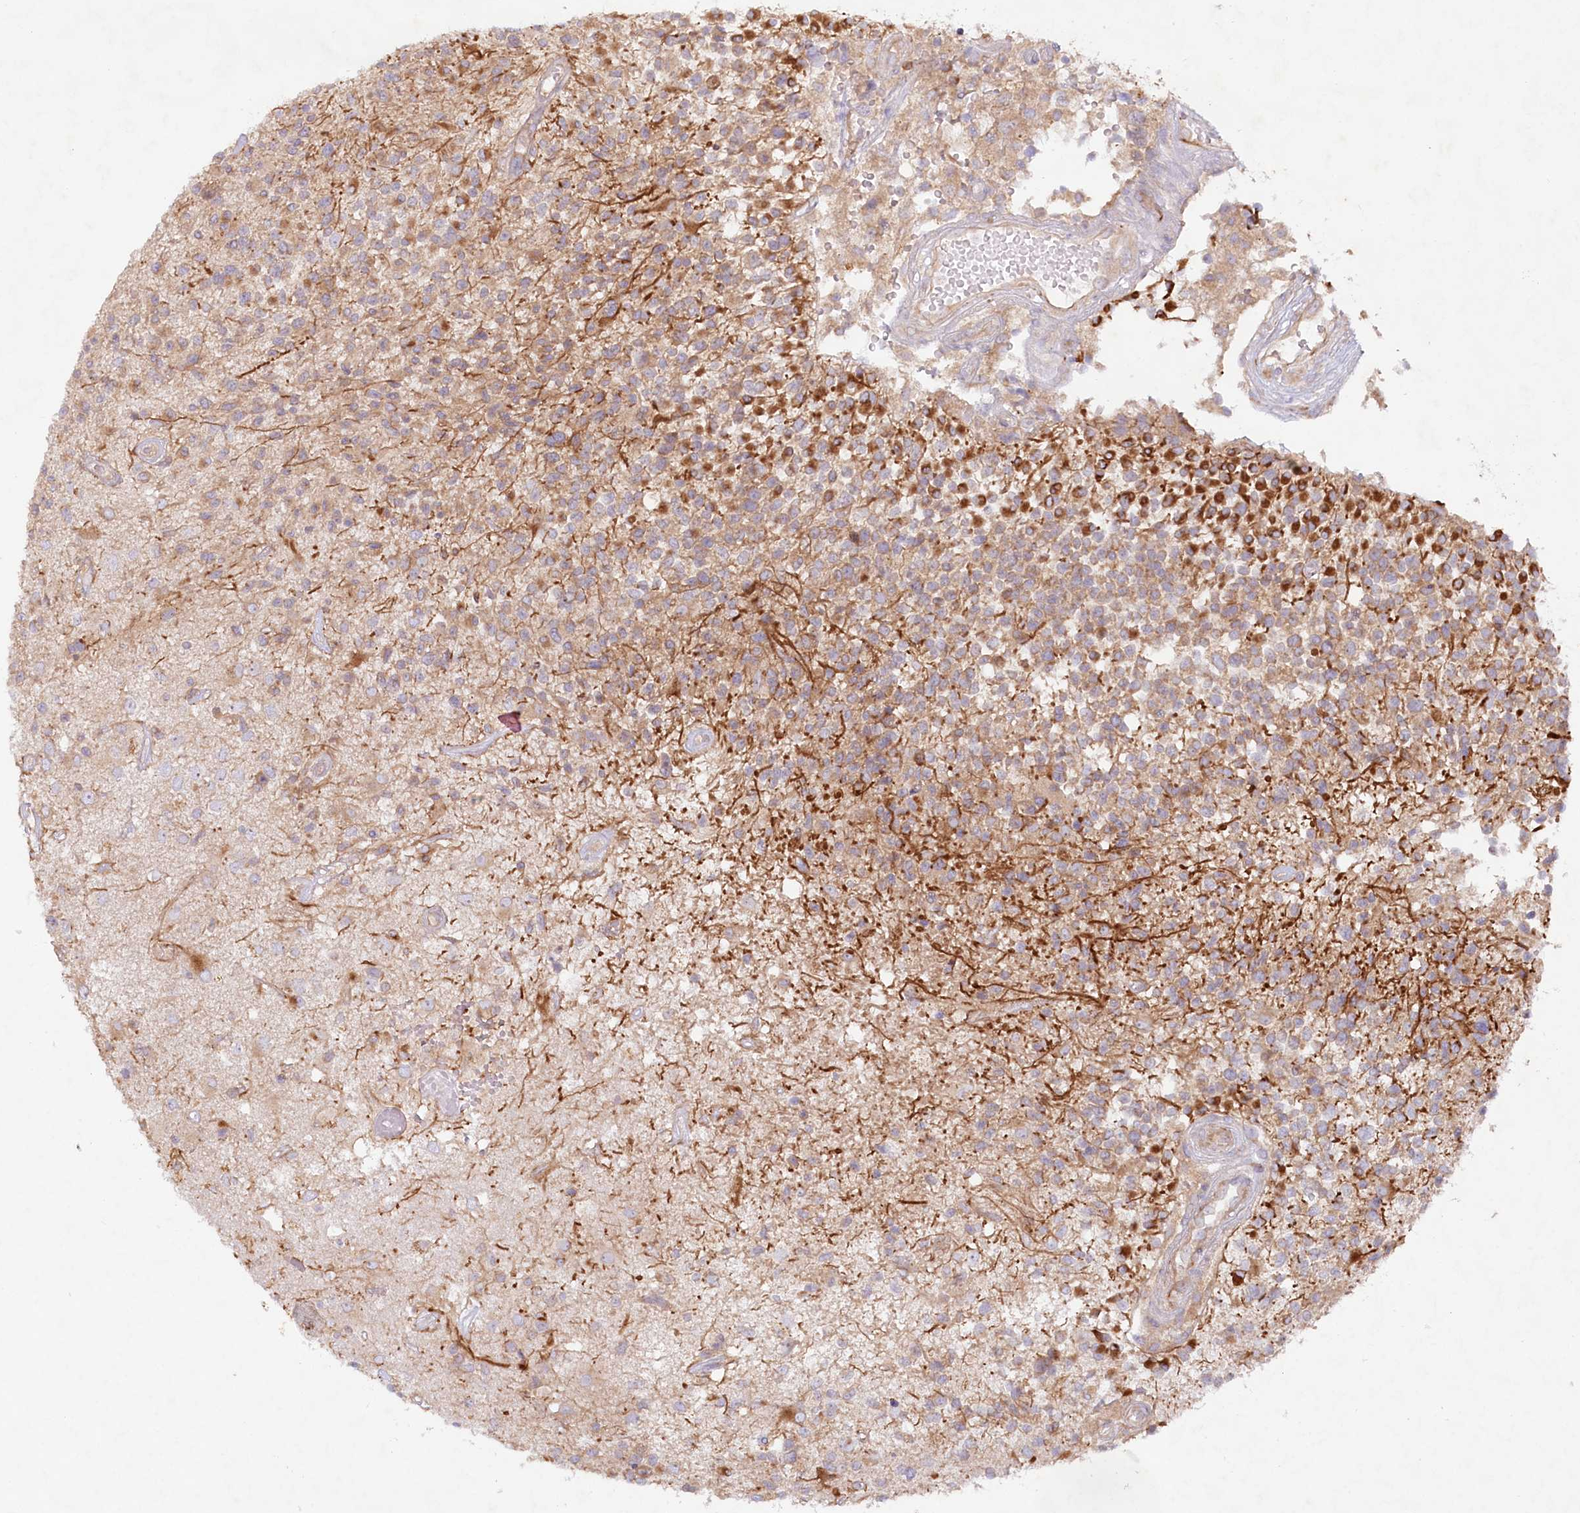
{"staining": {"intensity": "moderate", "quantity": ">75%", "location": "cytoplasmic/membranous"}, "tissue": "glioma", "cell_type": "Tumor cells", "image_type": "cancer", "snomed": [{"axis": "morphology", "description": "Glioma, malignant, High grade"}, {"axis": "morphology", "description": "Glioblastoma, NOS"}, {"axis": "topography", "description": "Brain"}], "caption": "Glioma stained for a protein reveals moderate cytoplasmic/membranous positivity in tumor cells.", "gene": "TNIP1", "patient": {"sex": "male", "age": 60}}